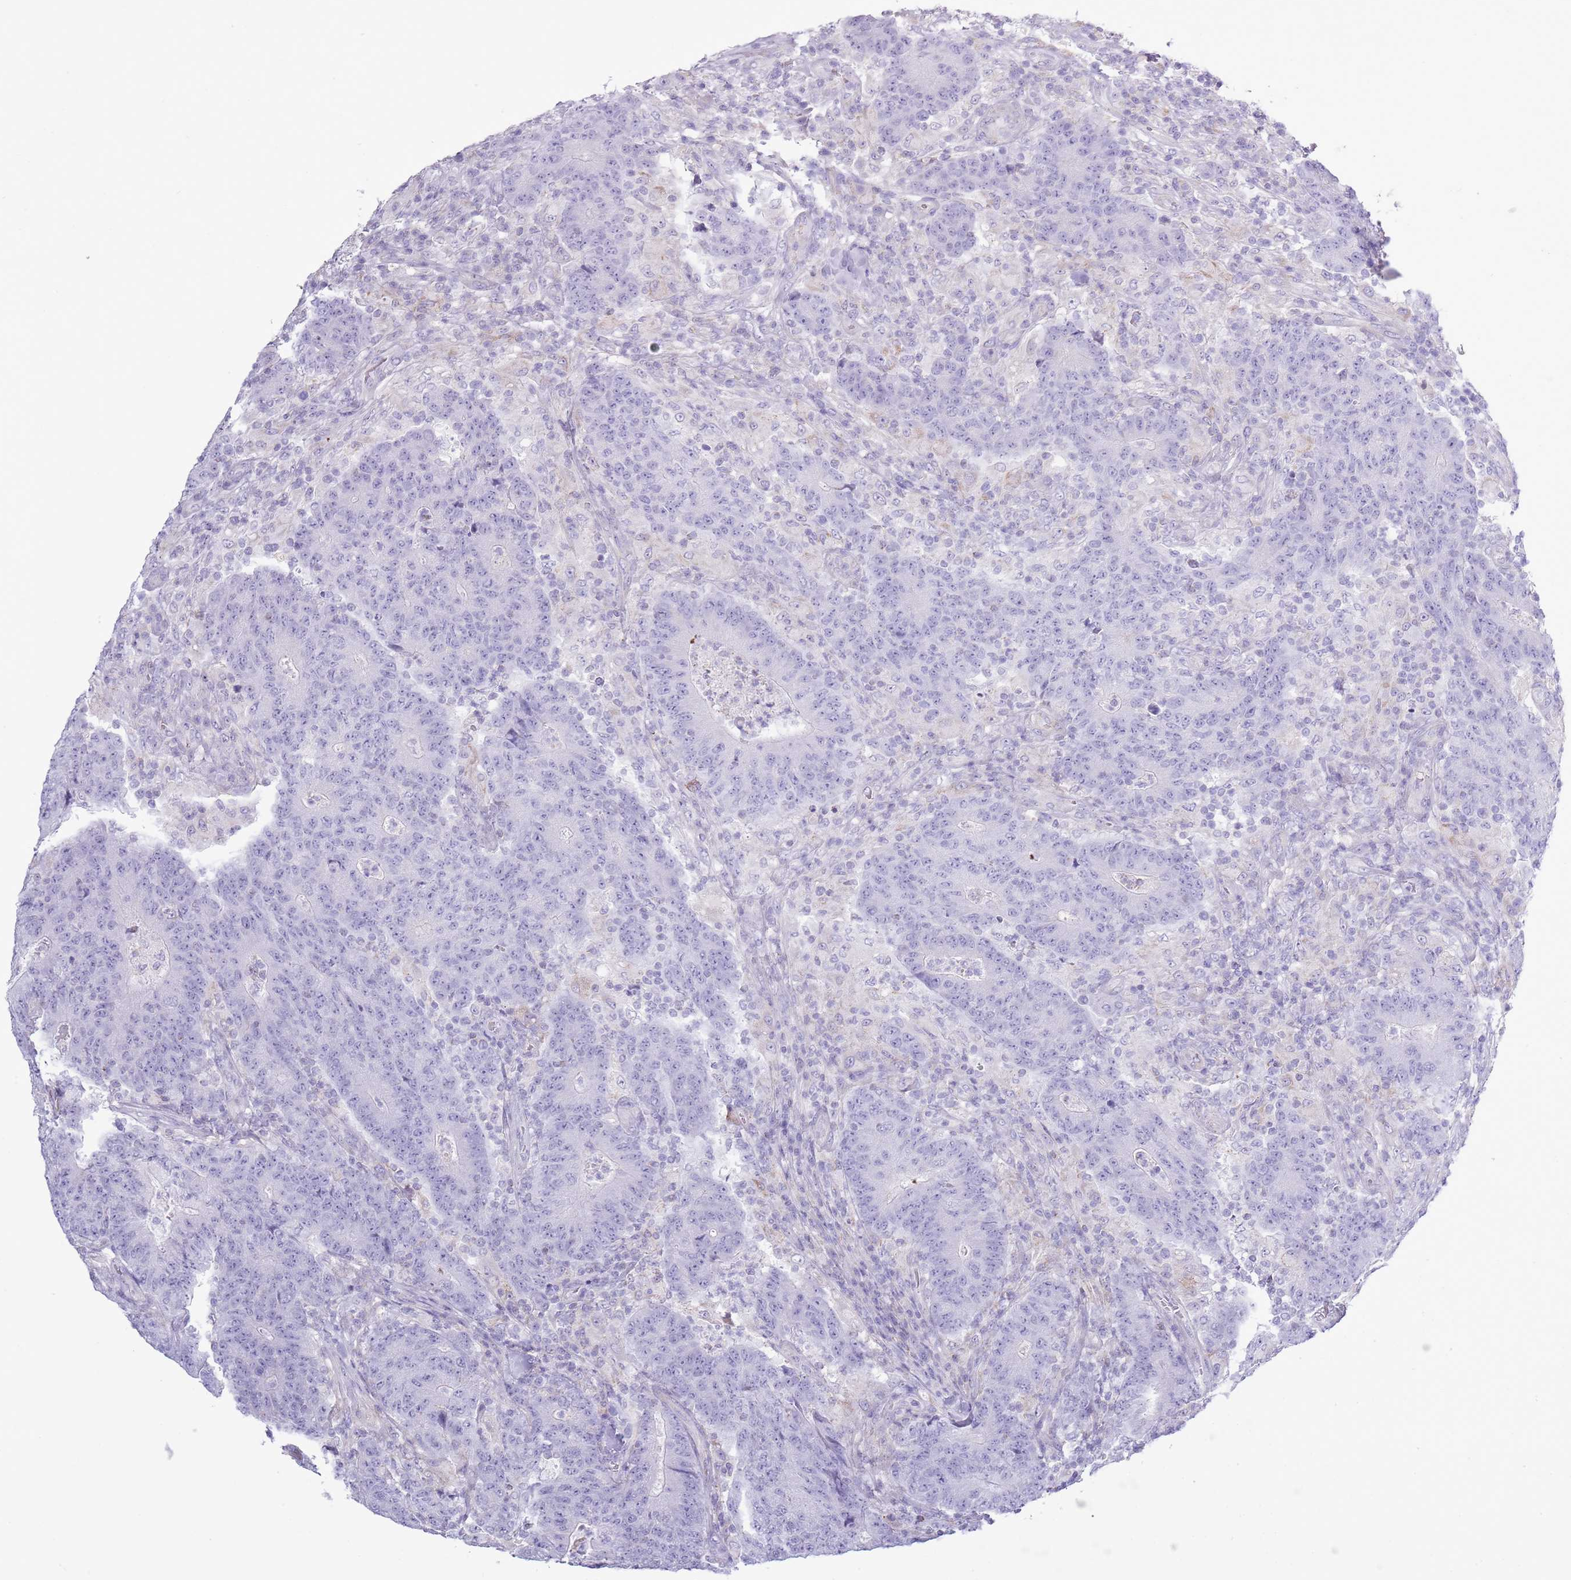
{"staining": {"intensity": "negative", "quantity": "none", "location": "none"}, "tissue": "colorectal cancer", "cell_type": "Tumor cells", "image_type": "cancer", "snomed": [{"axis": "morphology", "description": "Adenocarcinoma, NOS"}, {"axis": "topography", "description": "Colon"}], "caption": "IHC micrograph of human colorectal adenocarcinoma stained for a protein (brown), which displays no staining in tumor cells.", "gene": "SLC23A1", "patient": {"sex": "female", "age": 75}}